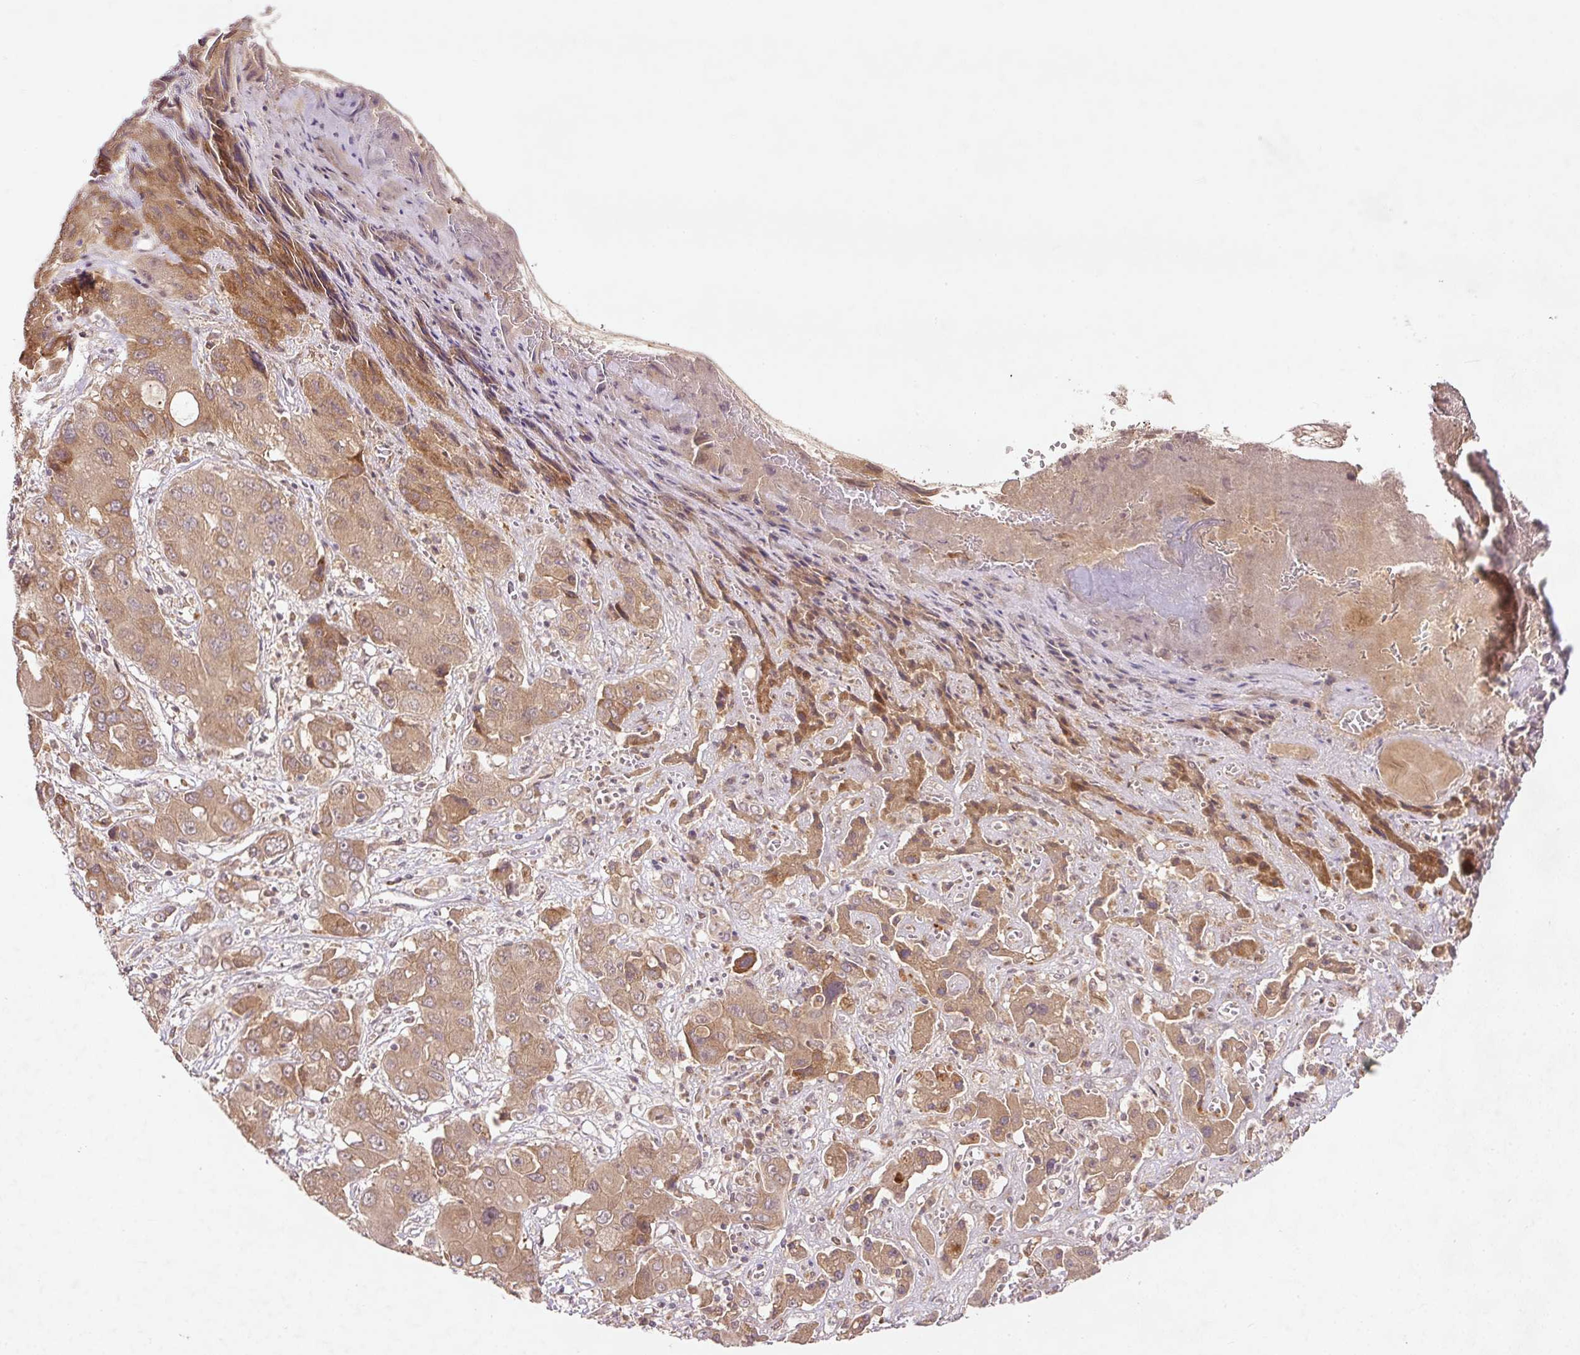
{"staining": {"intensity": "moderate", "quantity": ">75%", "location": "cytoplasmic/membranous"}, "tissue": "liver cancer", "cell_type": "Tumor cells", "image_type": "cancer", "snomed": [{"axis": "morphology", "description": "Cholangiocarcinoma"}, {"axis": "topography", "description": "Liver"}], "caption": "A medium amount of moderate cytoplasmic/membranous positivity is present in about >75% of tumor cells in liver cancer (cholangiocarcinoma) tissue.", "gene": "PCDHB1", "patient": {"sex": "male", "age": 67}}